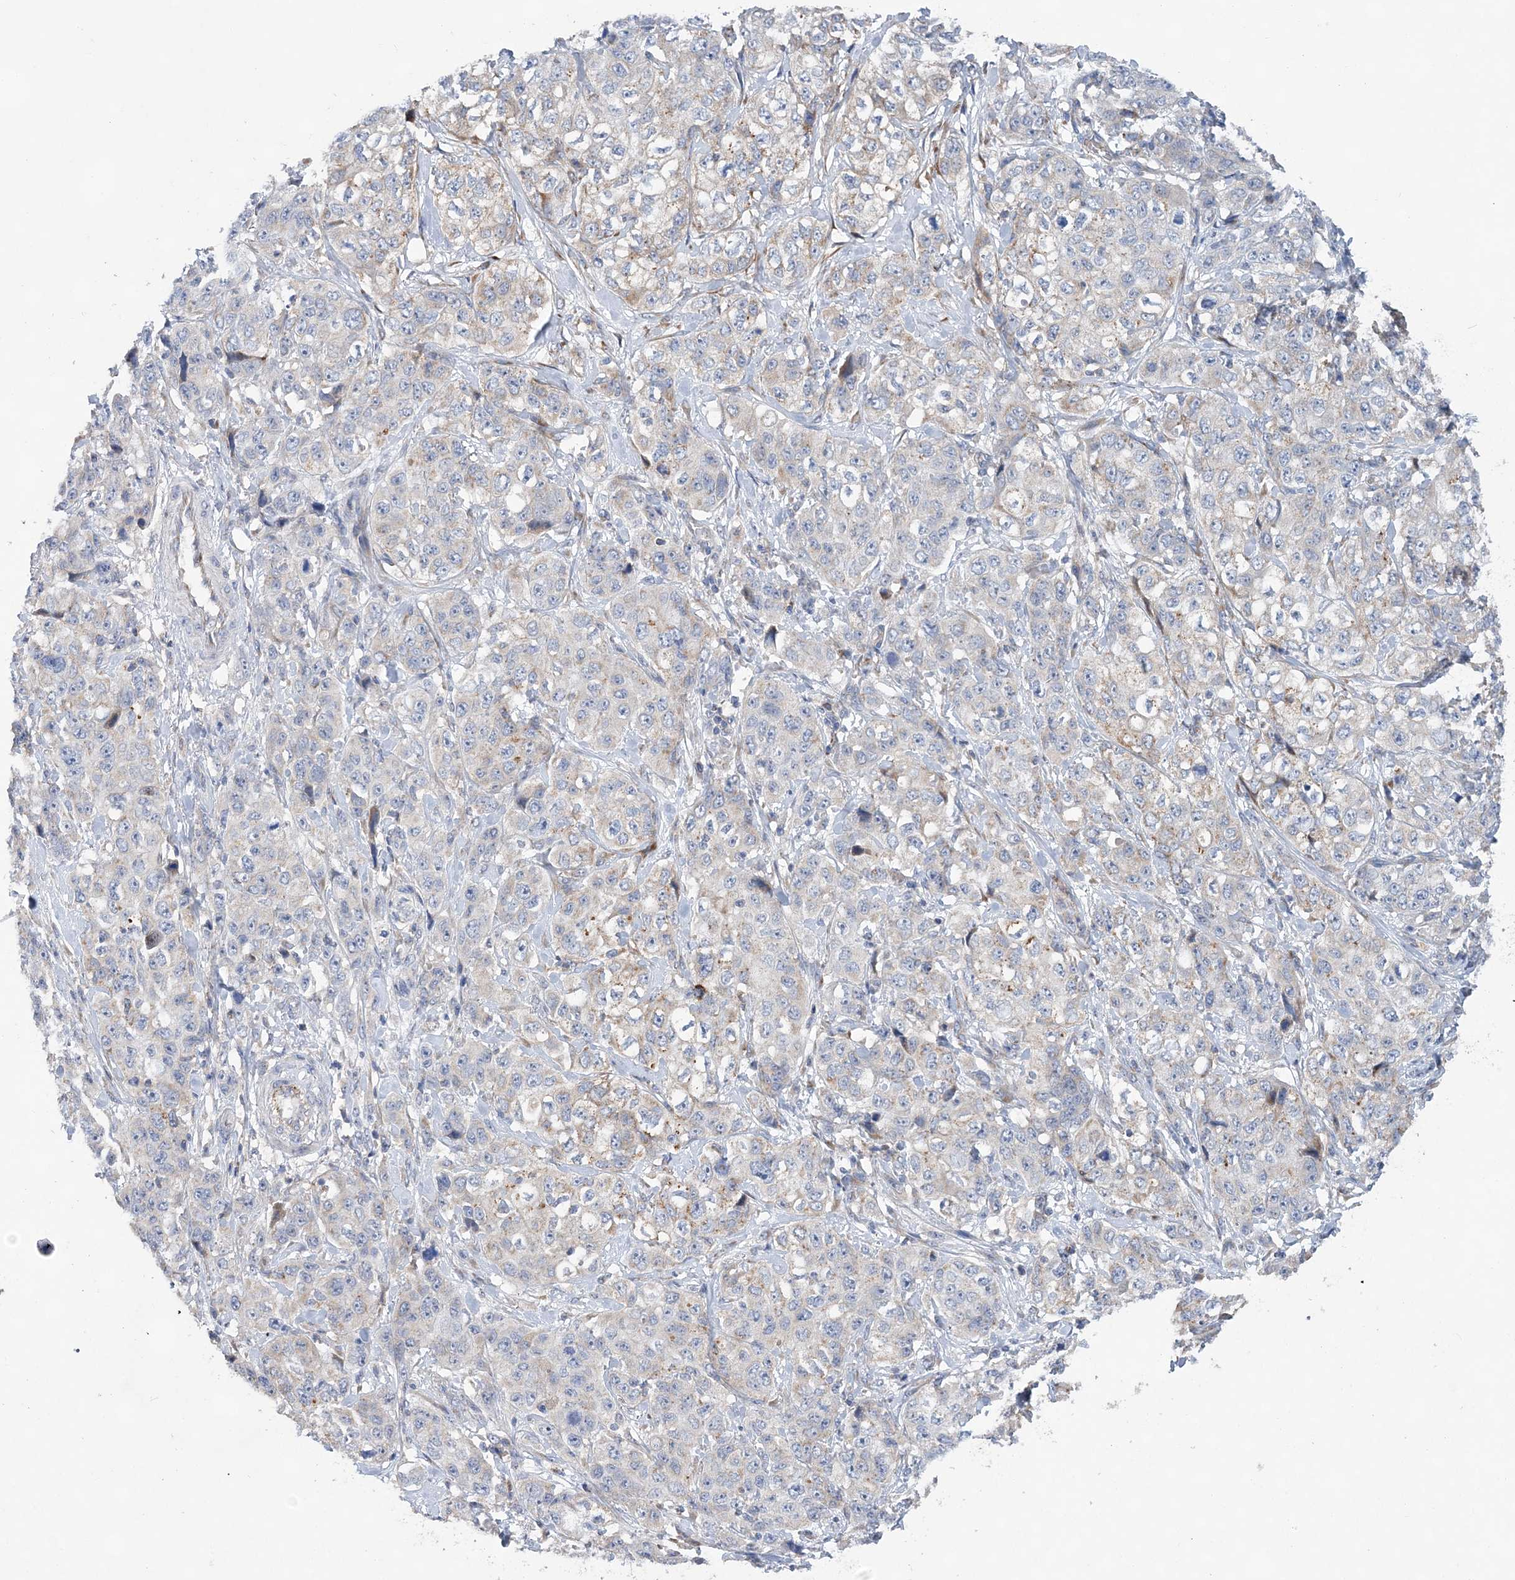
{"staining": {"intensity": "weak", "quantity": "<25%", "location": "cytoplasmic/membranous"}, "tissue": "stomach cancer", "cell_type": "Tumor cells", "image_type": "cancer", "snomed": [{"axis": "morphology", "description": "Adenocarcinoma, NOS"}, {"axis": "topography", "description": "Stomach"}], "caption": "Protein analysis of stomach cancer exhibits no significant positivity in tumor cells.", "gene": "TRAPPC13", "patient": {"sex": "male", "age": 48}}